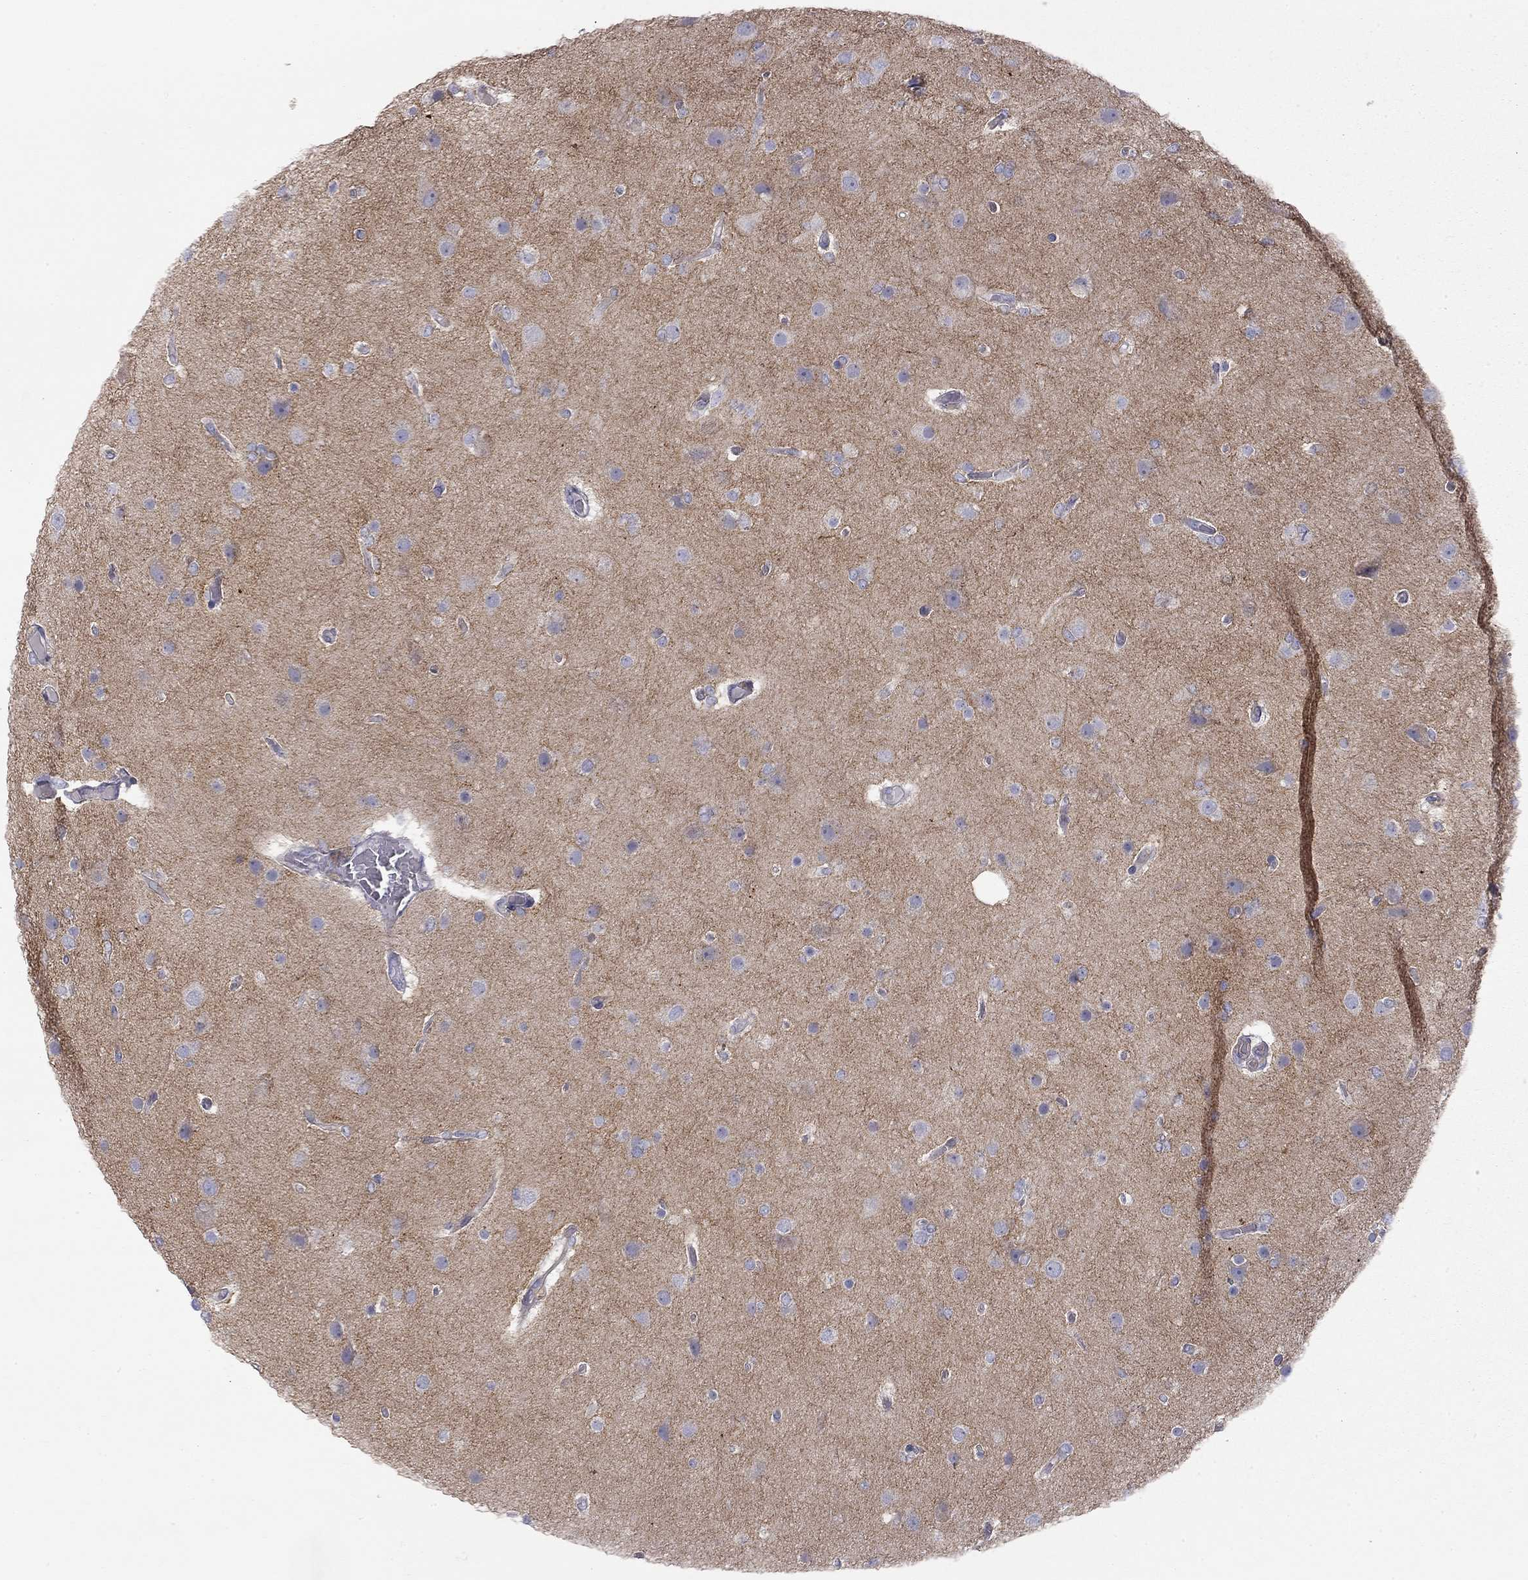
{"staining": {"intensity": "negative", "quantity": "none", "location": "none"}, "tissue": "glioma", "cell_type": "Tumor cells", "image_type": "cancer", "snomed": [{"axis": "morphology", "description": "Glioma, malignant, High grade"}, {"axis": "topography", "description": "Brain"}], "caption": "This is an immunohistochemistry (IHC) micrograph of human glioma. There is no staining in tumor cells.", "gene": "GPRC5B", "patient": {"sex": "female", "age": 61}}